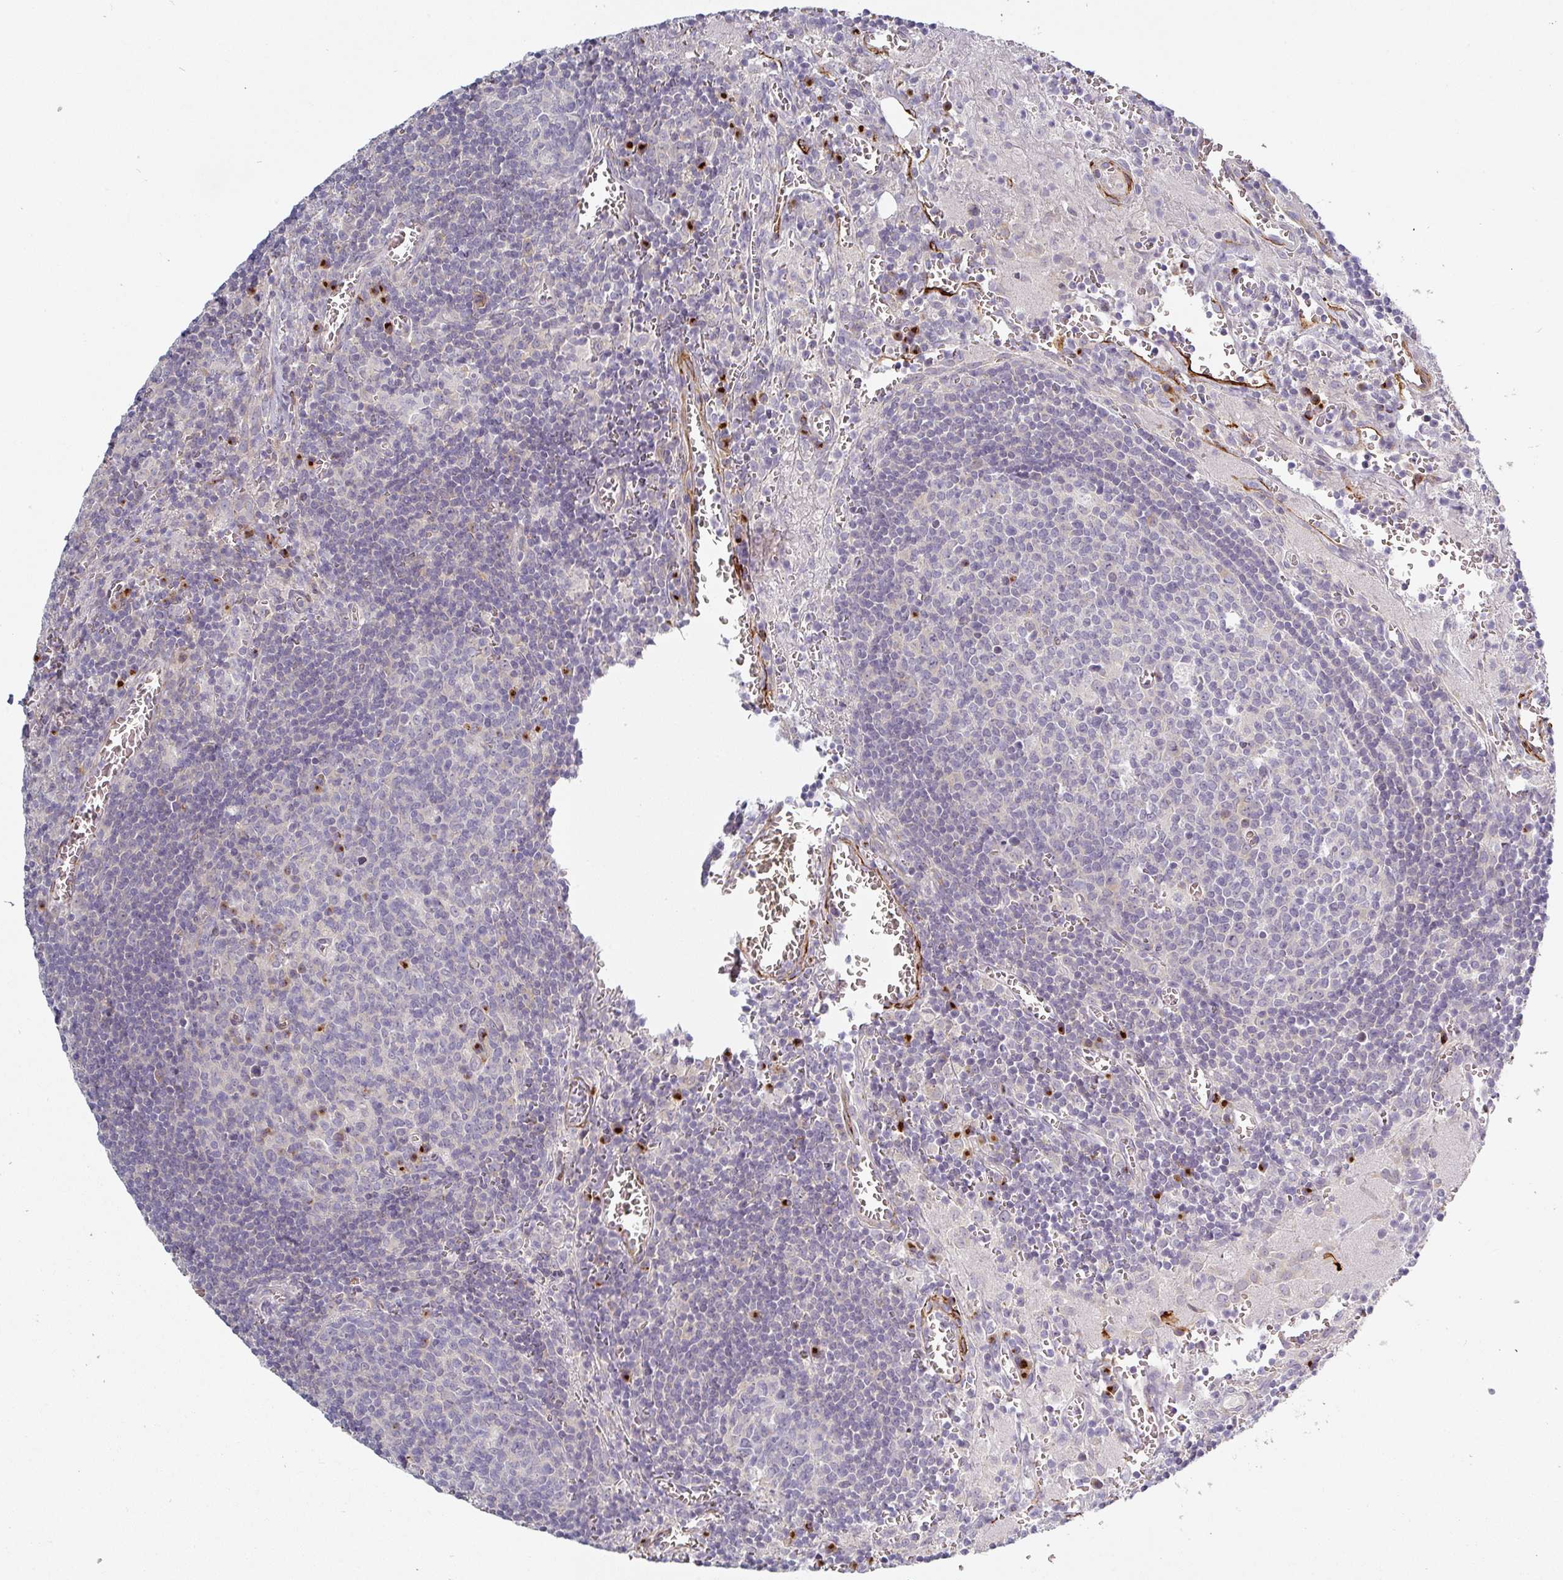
{"staining": {"intensity": "strong", "quantity": "<25%", "location": "cytoplasmic/membranous"}, "tissue": "lymph node", "cell_type": "Germinal center cells", "image_type": "normal", "snomed": [{"axis": "morphology", "description": "Normal tissue, NOS"}, {"axis": "topography", "description": "Lymph node"}], "caption": "Brown immunohistochemical staining in normal lymph node exhibits strong cytoplasmic/membranous staining in approximately <25% of germinal center cells.", "gene": "PRODH2", "patient": {"sex": "male", "age": 50}}